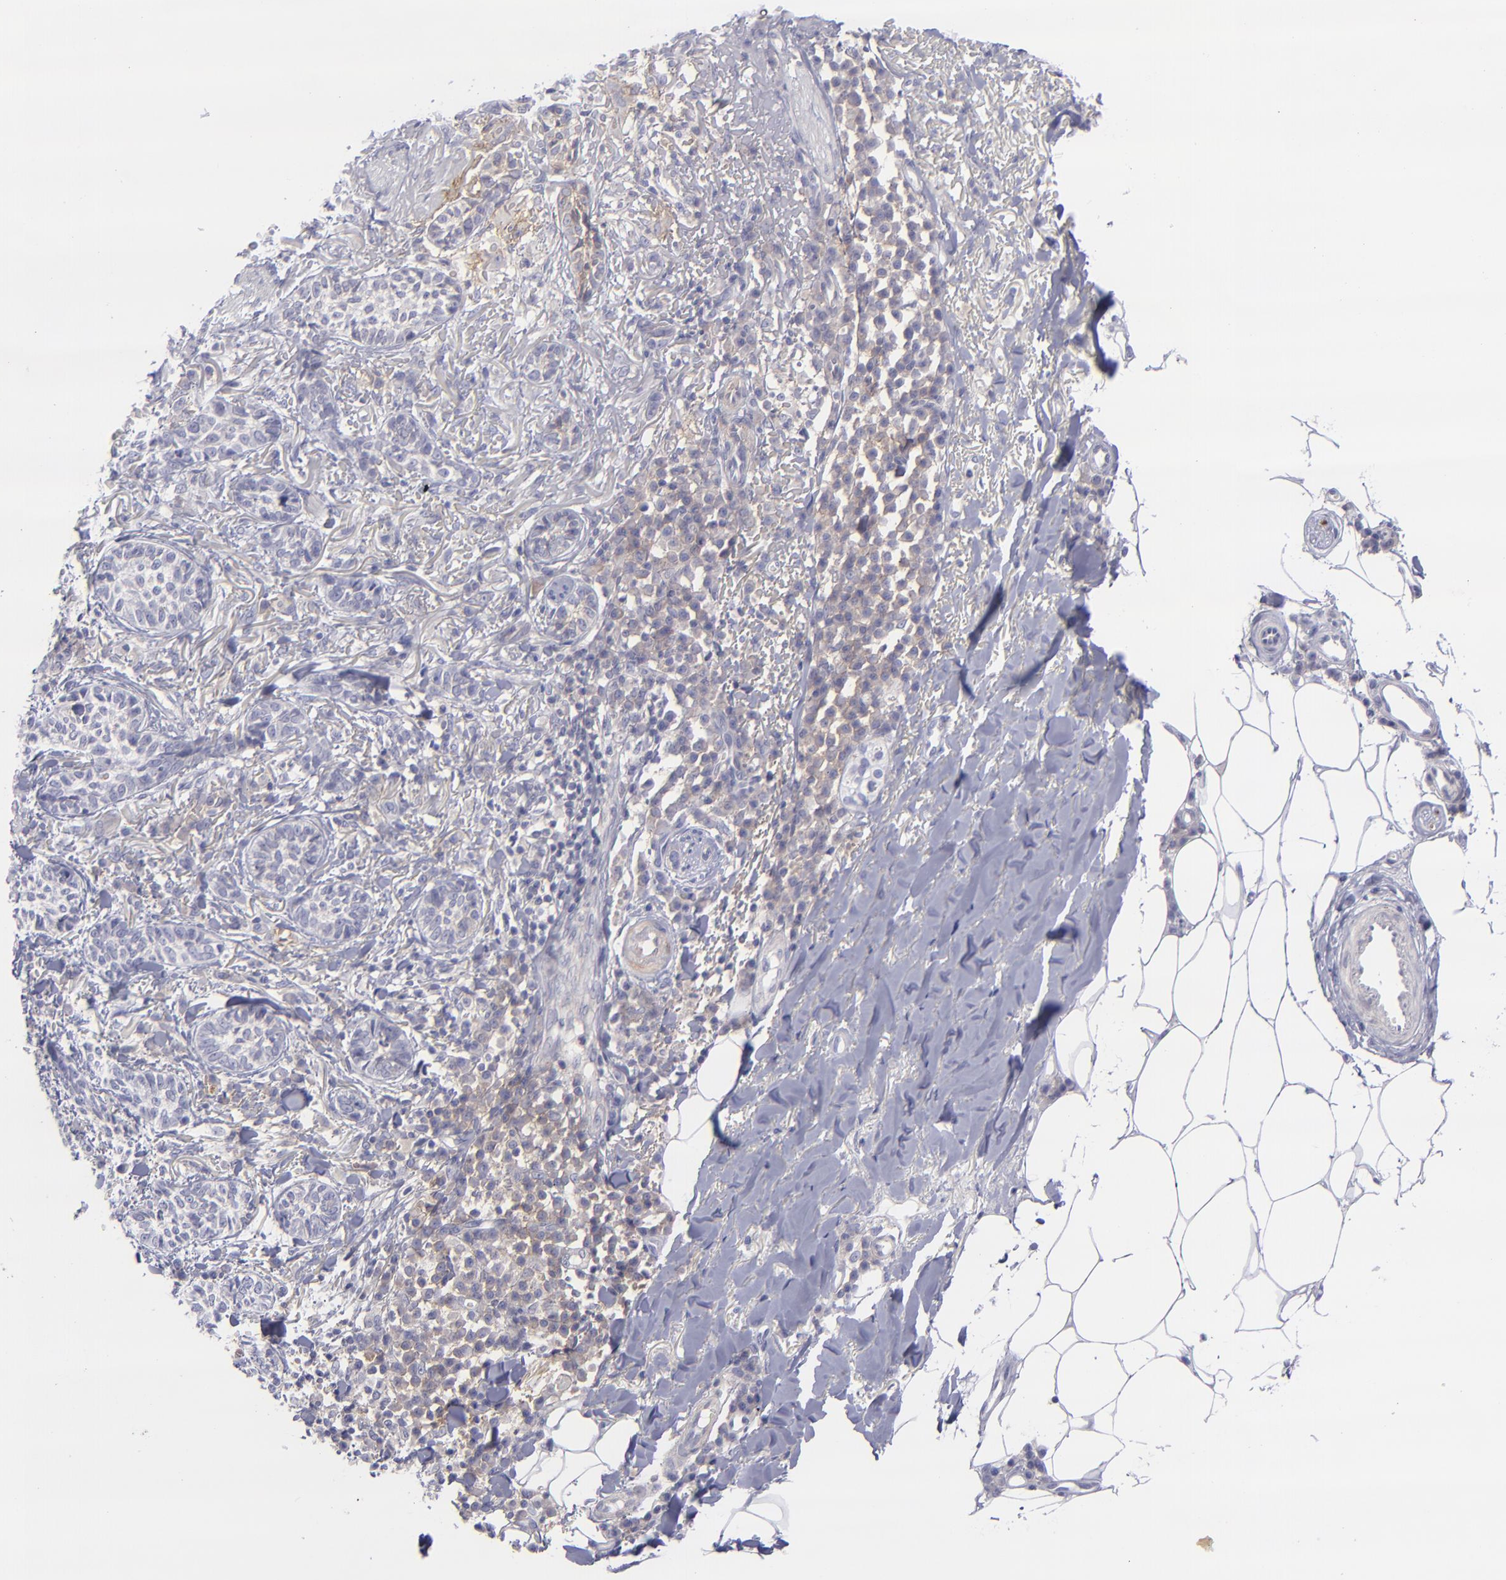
{"staining": {"intensity": "moderate", "quantity": "25%-75%", "location": "cytoplasmic/membranous"}, "tissue": "skin cancer", "cell_type": "Tumor cells", "image_type": "cancer", "snomed": [{"axis": "morphology", "description": "Basal cell carcinoma"}, {"axis": "topography", "description": "Skin"}], "caption": "A brown stain labels moderate cytoplasmic/membranous staining of a protein in human basal cell carcinoma (skin) tumor cells.", "gene": "BSG", "patient": {"sex": "female", "age": 89}}